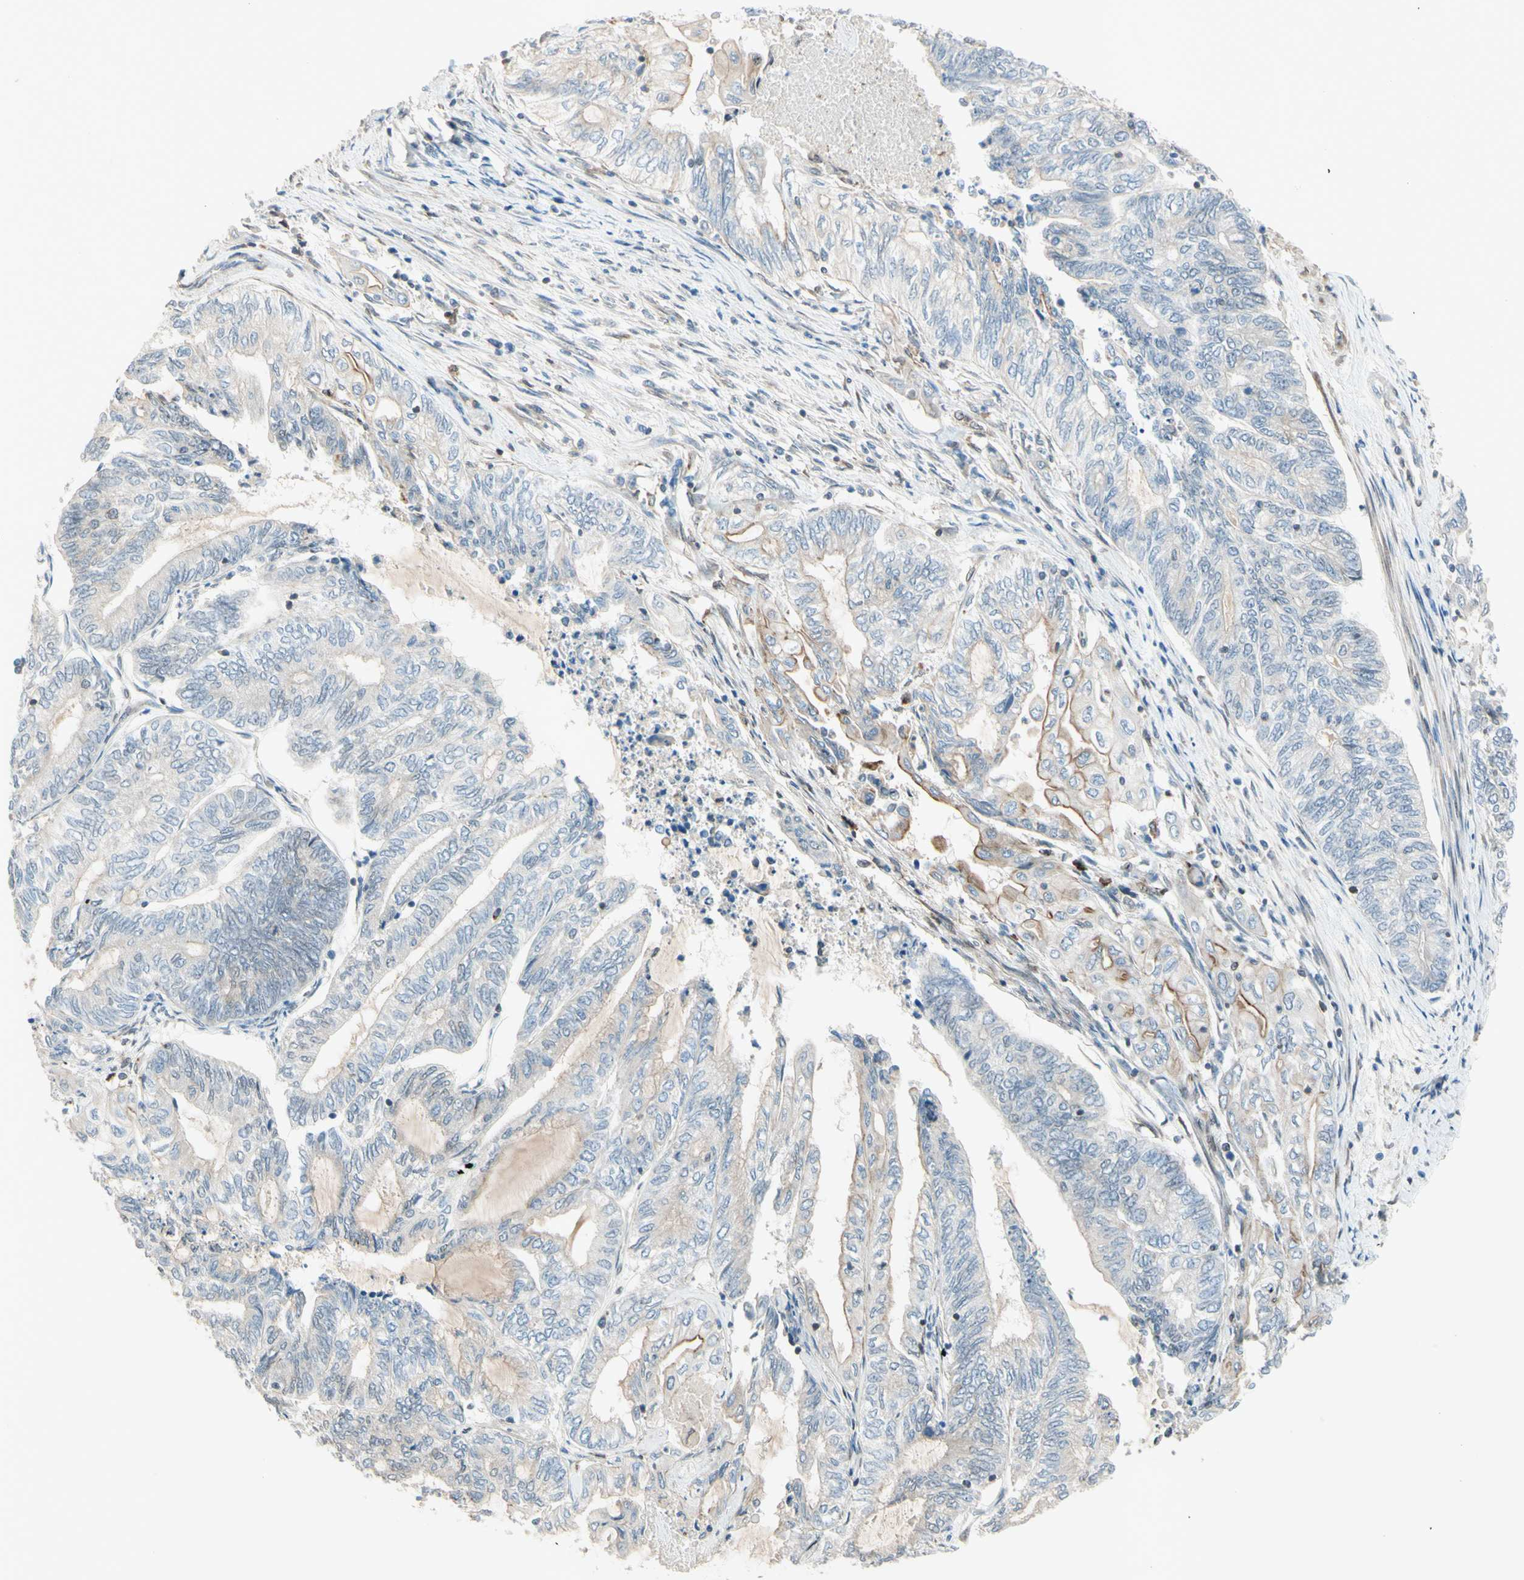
{"staining": {"intensity": "weak", "quantity": "25%-75%", "location": "cytoplasmic/membranous"}, "tissue": "endometrial cancer", "cell_type": "Tumor cells", "image_type": "cancer", "snomed": [{"axis": "morphology", "description": "Adenocarcinoma, NOS"}, {"axis": "topography", "description": "Uterus"}, {"axis": "topography", "description": "Endometrium"}], "caption": "Brown immunohistochemical staining in human endometrial adenocarcinoma shows weak cytoplasmic/membranous positivity in about 25%-75% of tumor cells.", "gene": "TRAF2", "patient": {"sex": "female", "age": 70}}